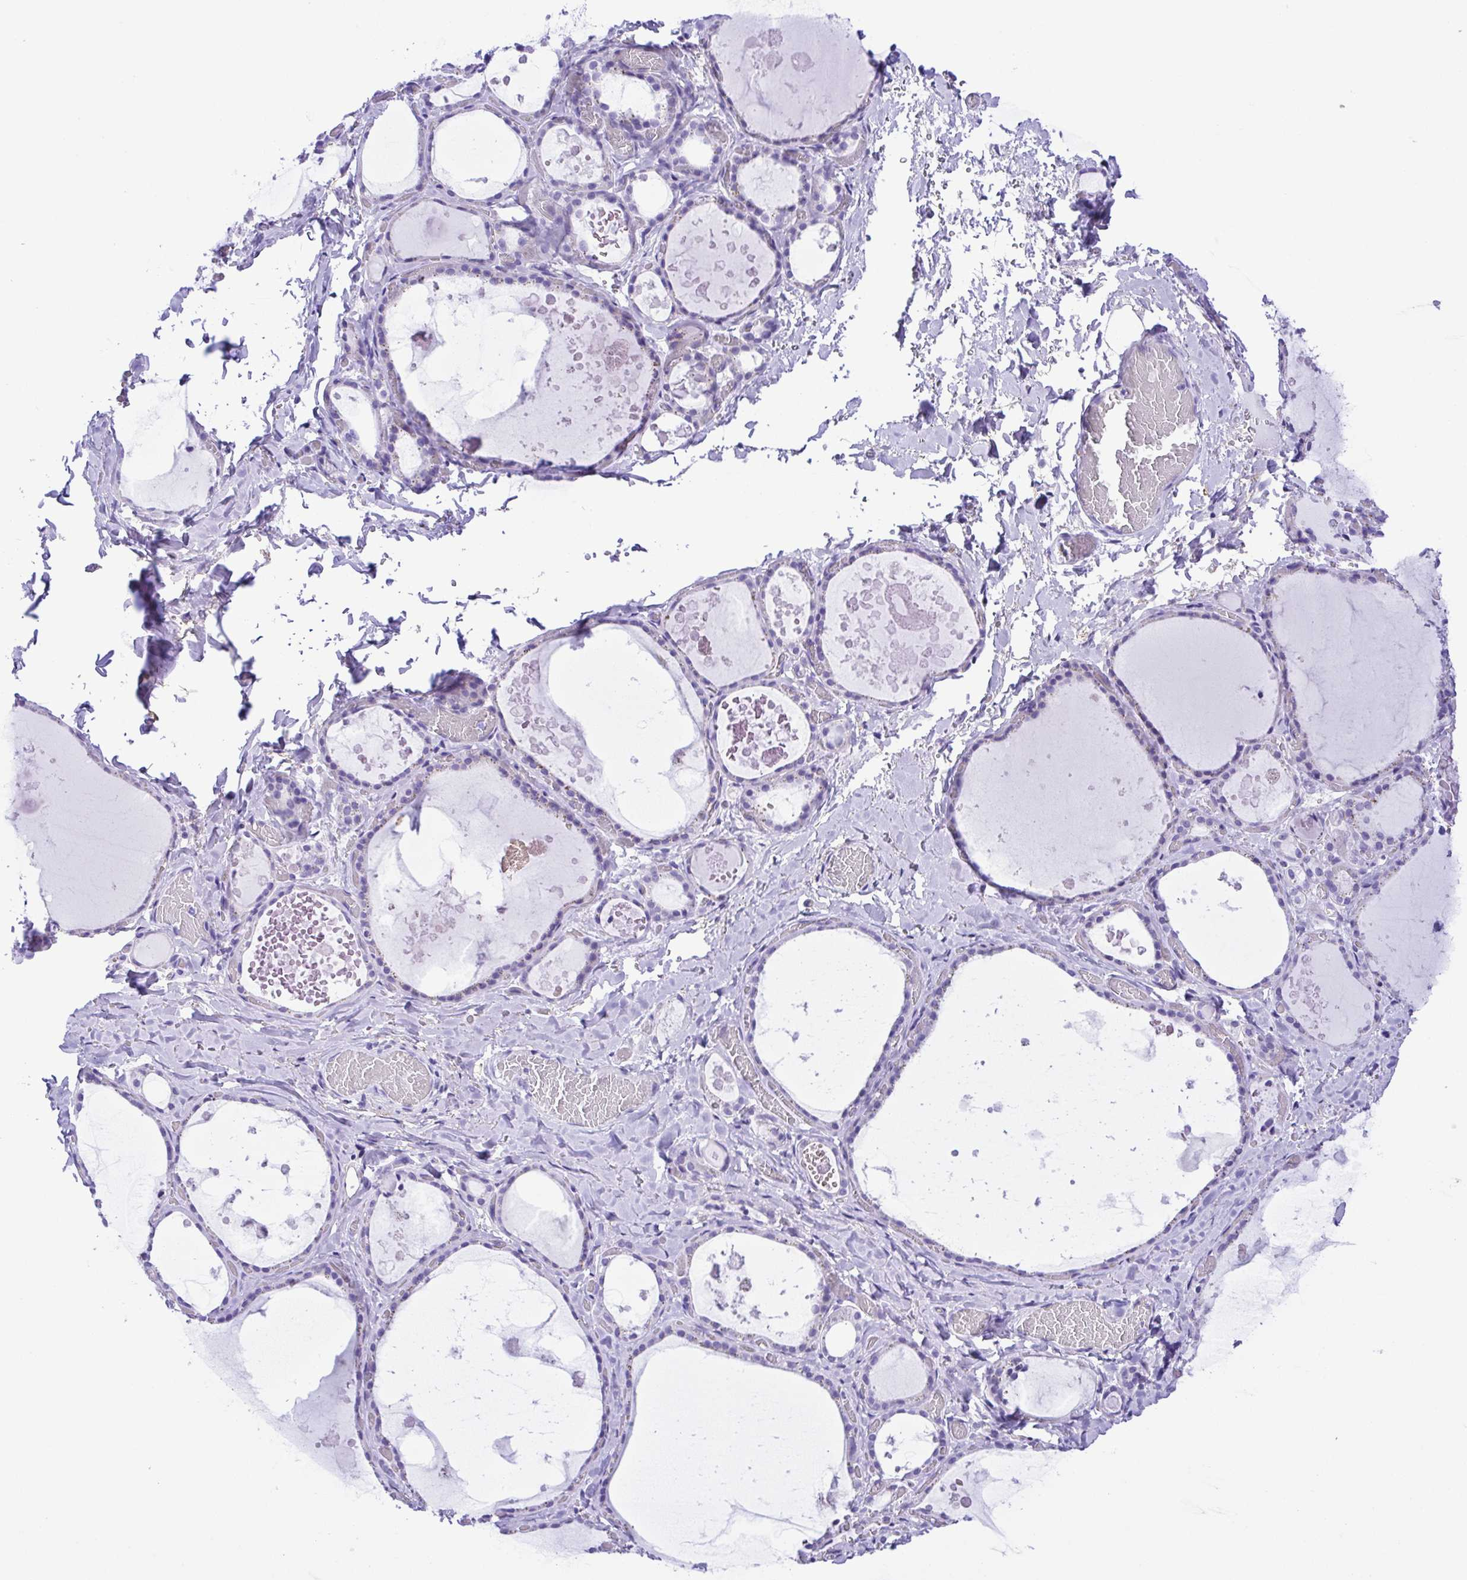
{"staining": {"intensity": "negative", "quantity": "none", "location": "none"}, "tissue": "thyroid gland", "cell_type": "Glandular cells", "image_type": "normal", "snomed": [{"axis": "morphology", "description": "Normal tissue, NOS"}, {"axis": "topography", "description": "Thyroid gland"}], "caption": "Human thyroid gland stained for a protein using immunohistochemistry demonstrates no expression in glandular cells.", "gene": "PAK3", "patient": {"sex": "female", "age": 56}}